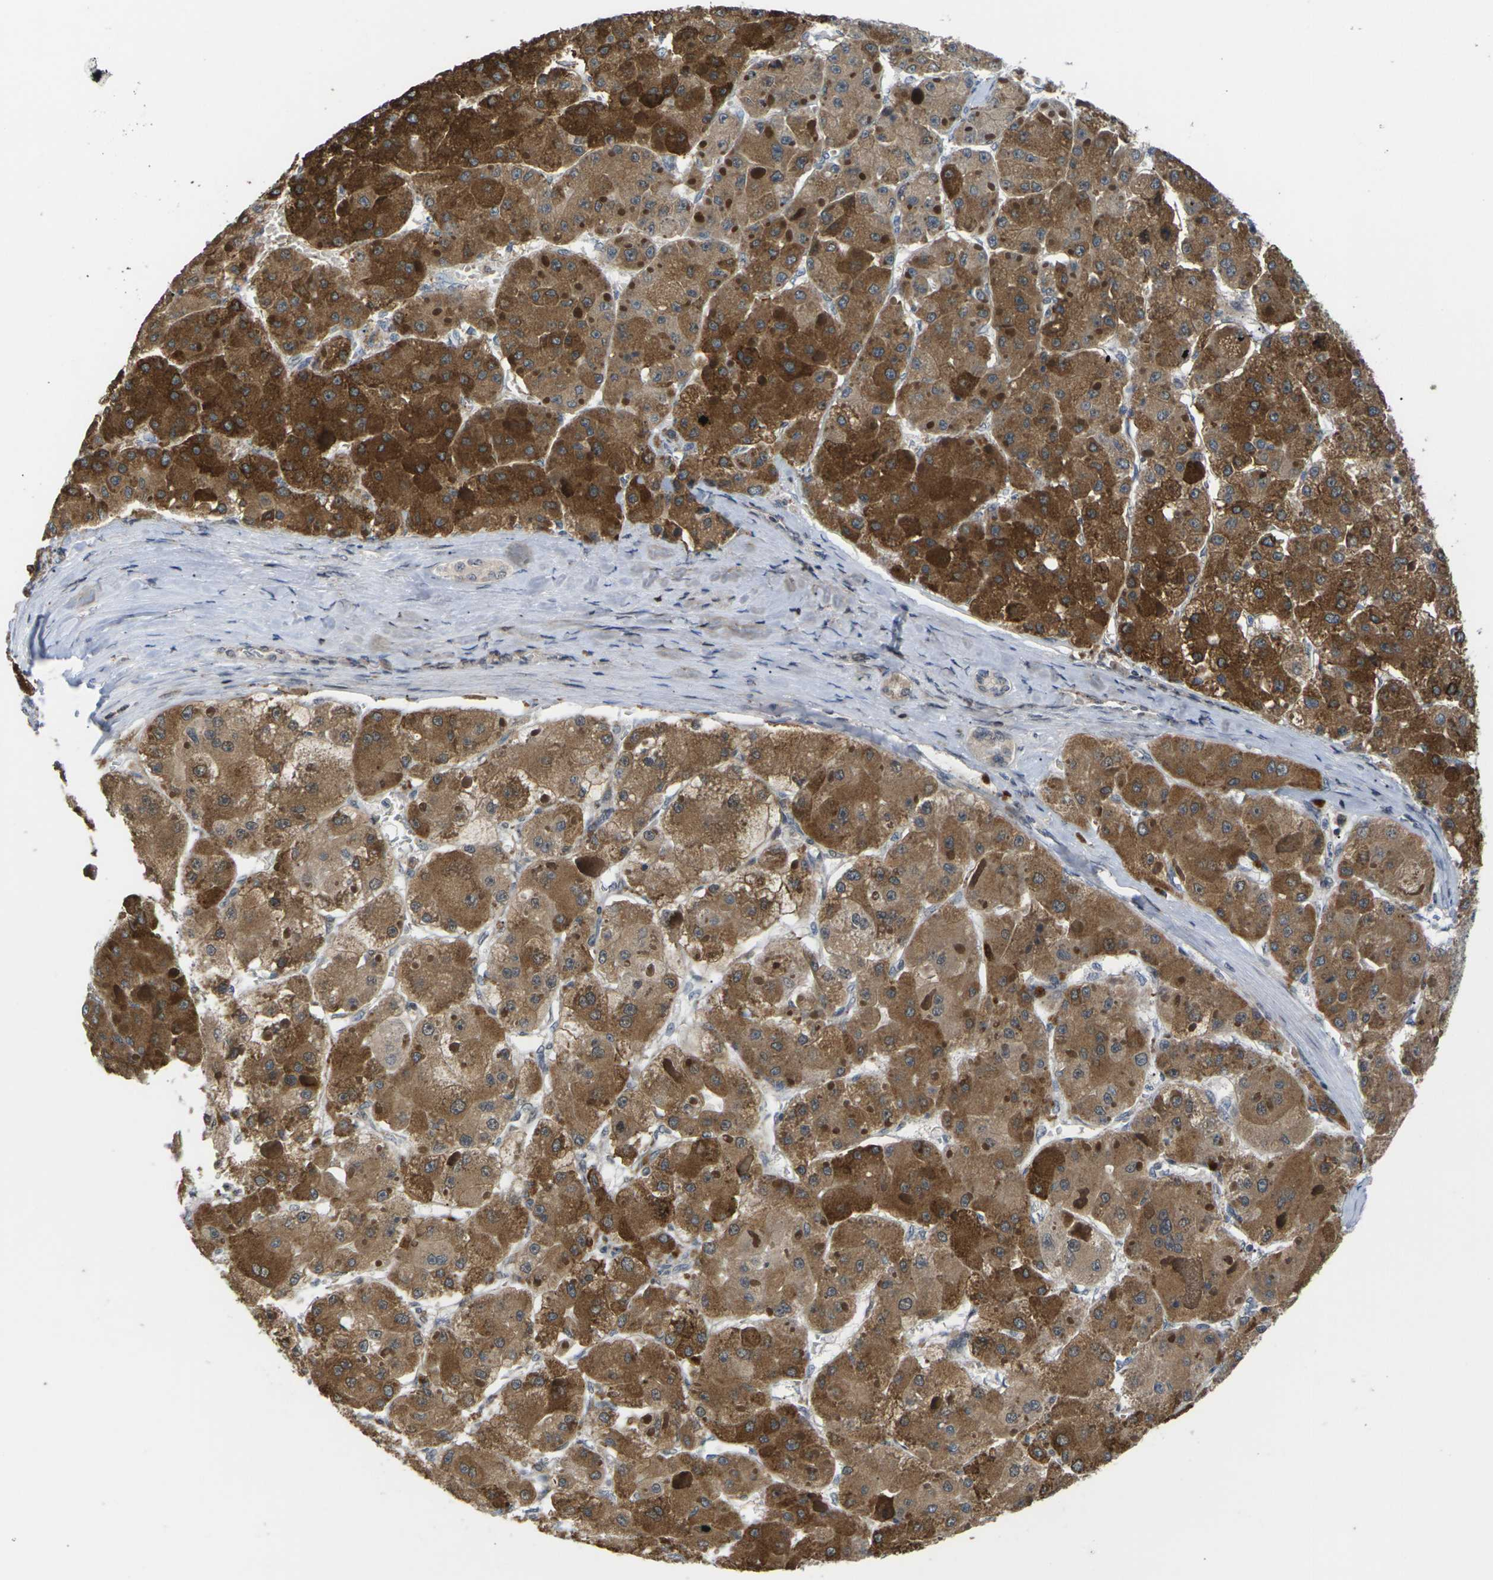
{"staining": {"intensity": "moderate", "quantity": ">75%", "location": "cytoplasmic/membranous"}, "tissue": "liver cancer", "cell_type": "Tumor cells", "image_type": "cancer", "snomed": [{"axis": "morphology", "description": "Carcinoma, Hepatocellular, NOS"}, {"axis": "topography", "description": "Liver"}], "caption": "Immunohistochemistry of liver cancer exhibits medium levels of moderate cytoplasmic/membranous staining in about >75% of tumor cells.", "gene": "RPS6KA3", "patient": {"sex": "female", "age": 73}}